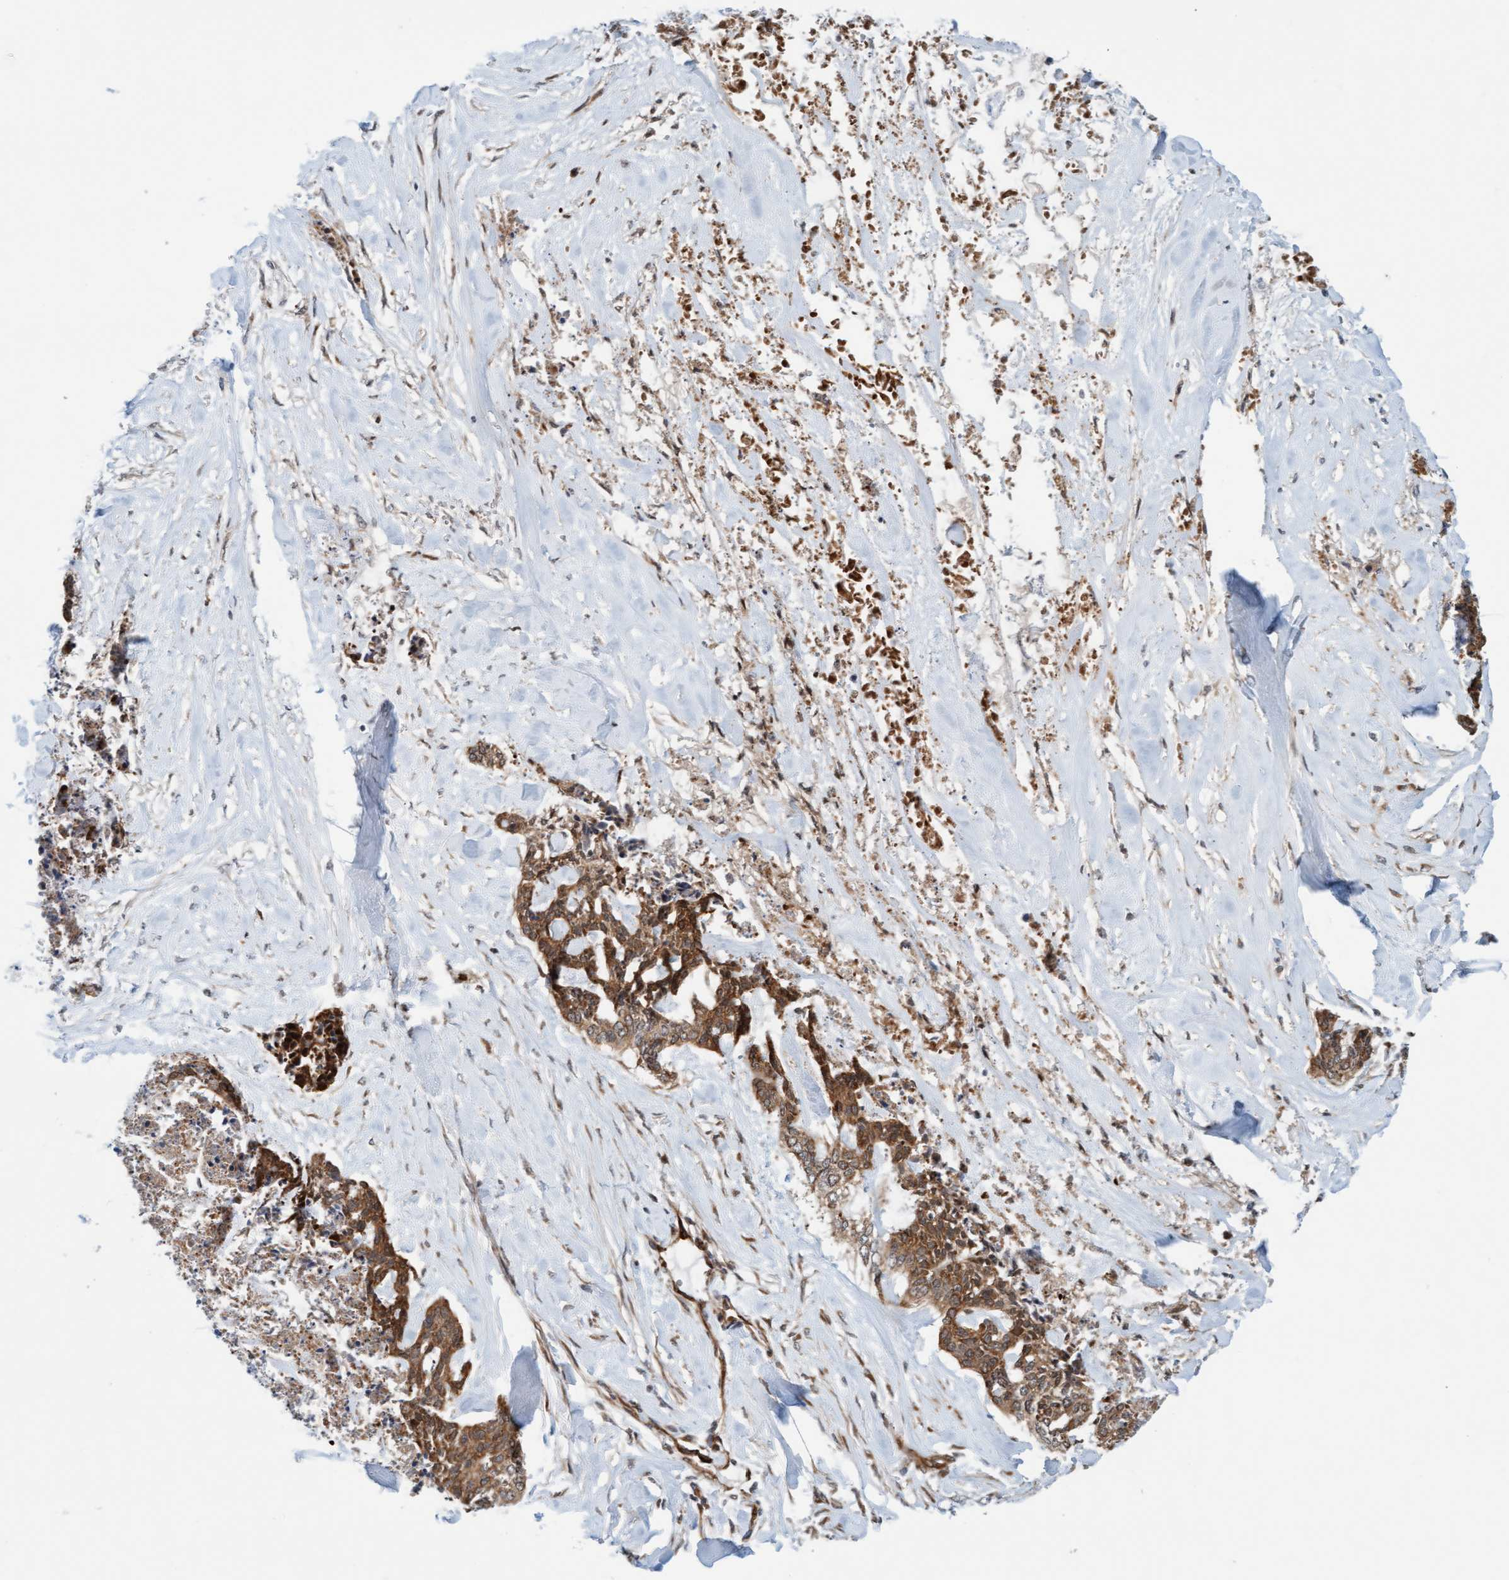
{"staining": {"intensity": "moderate", "quantity": ">75%", "location": "cytoplasmic/membranous"}, "tissue": "skin cancer", "cell_type": "Tumor cells", "image_type": "cancer", "snomed": [{"axis": "morphology", "description": "Basal cell carcinoma"}, {"axis": "topography", "description": "Skin"}], "caption": "Skin cancer (basal cell carcinoma) stained with immunohistochemistry (IHC) exhibits moderate cytoplasmic/membranous positivity in about >75% of tumor cells.", "gene": "EIF4EBP1", "patient": {"sex": "female", "age": 64}}